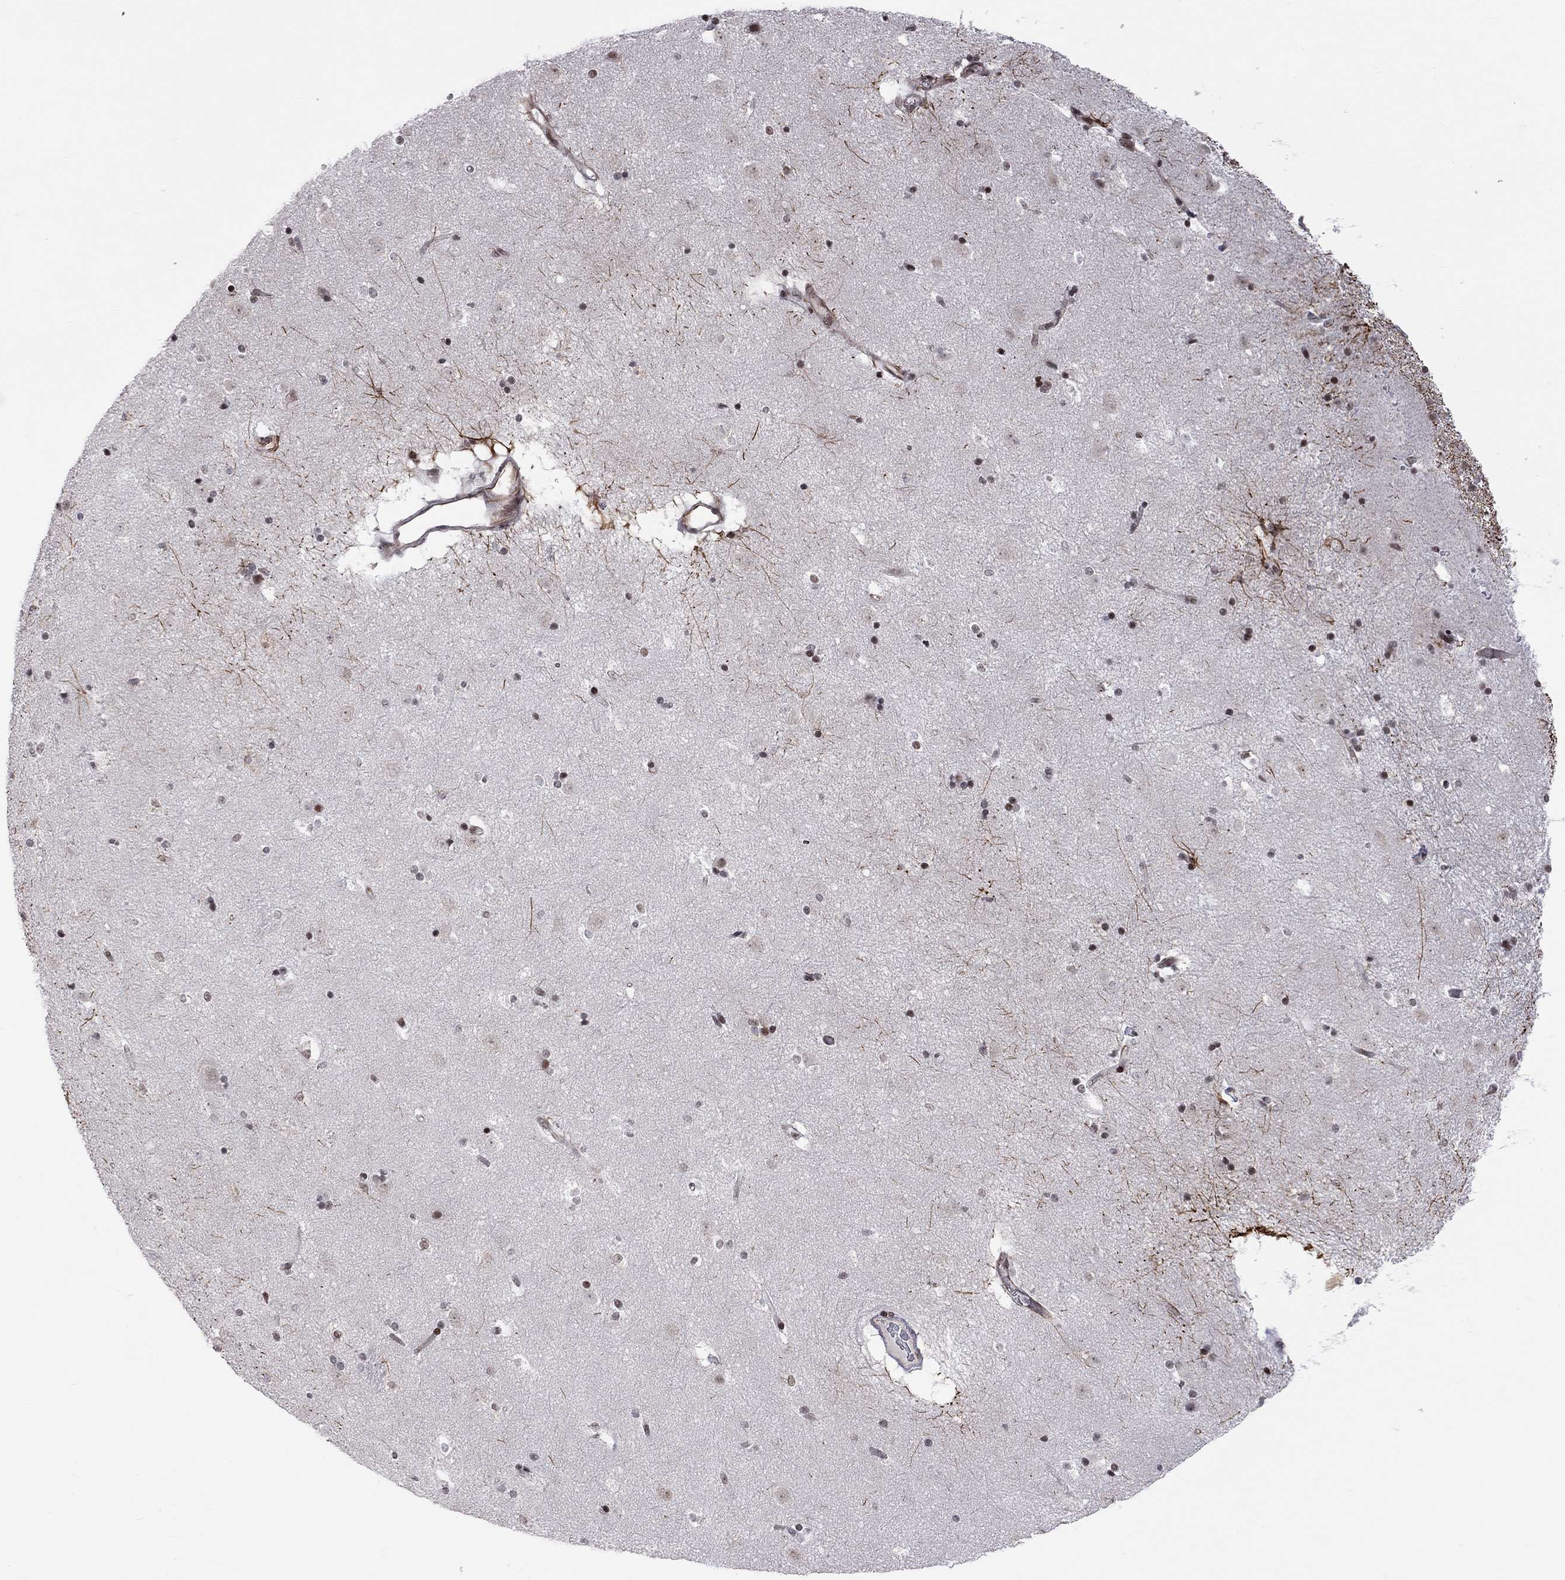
{"staining": {"intensity": "strong", "quantity": "25%-75%", "location": "cytoplasmic/membranous"}, "tissue": "caudate", "cell_type": "Glial cells", "image_type": "normal", "snomed": [{"axis": "morphology", "description": "Normal tissue, NOS"}, {"axis": "topography", "description": "Lateral ventricle wall"}], "caption": "A brown stain shows strong cytoplasmic/membranous expression of a protein in glial cells of benign caudate. The staining was performed using DAB, with brown indicating positive protein expression. Nuclei are stained blue with hematoxylin.", "gene": "MTNR1B", "patient": {"sex": "male", "age": 51}}